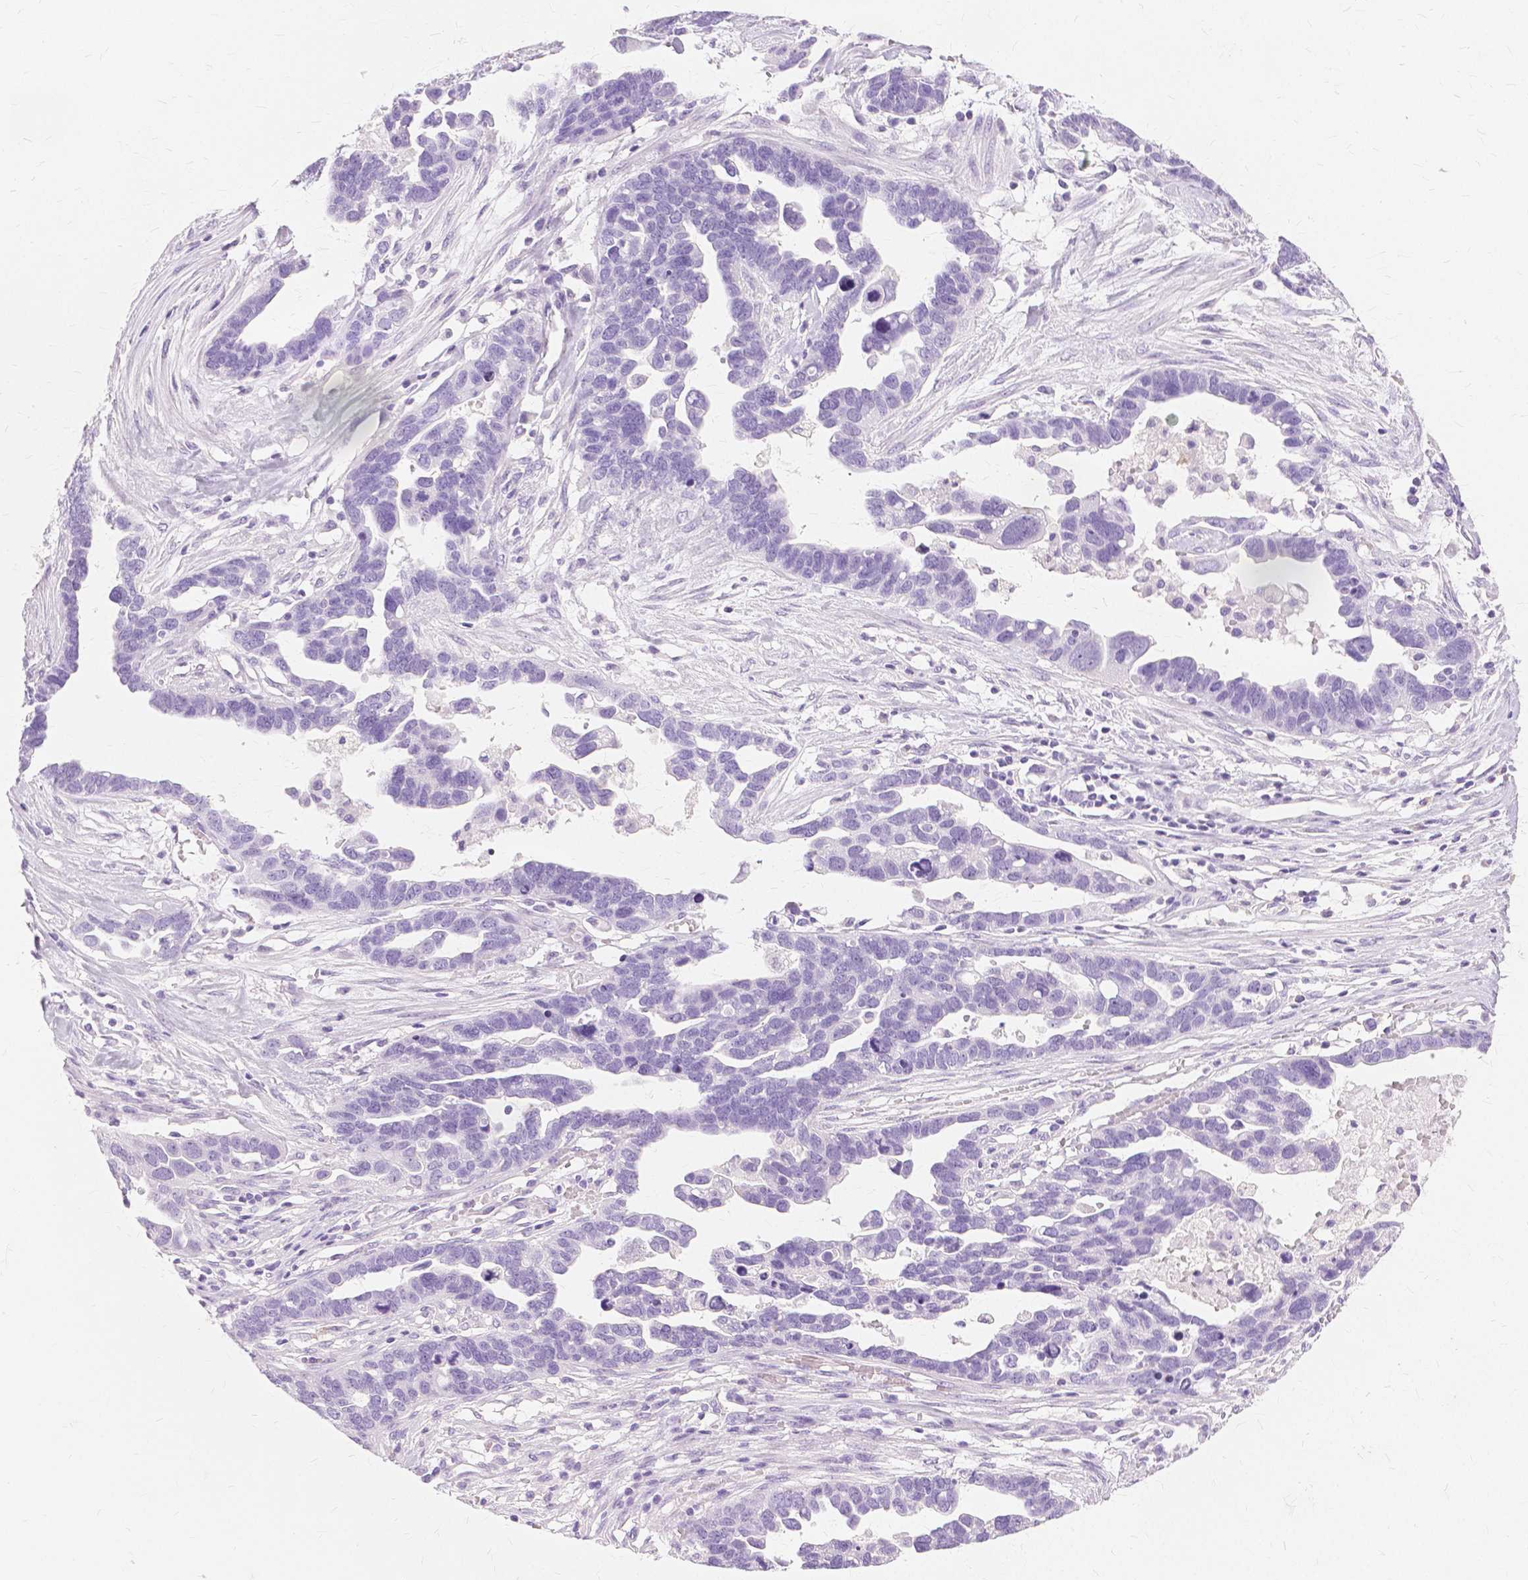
{"staining": {"intensity": "negative", "quantity": "none", "location": "none"}, "tissue": "ovarian cancer", "cell_type": "Tumor cells", "image_type": "cancer", "snomed": [{"axis": "morphology", "description": "Cystadenocarcinoma, serous, NOS"}, {"axis": "topography", "description": "Ovary"}], "caption": "Immunohistochemistry histopathology image of neoplastic tissue: human serous cystadenocarcinoma (ovarian) stained with DAB reveals no significant protein positivity in tumor cells.", "gene": "TGM1", "patient": {"sex": "female", "age": 54}}